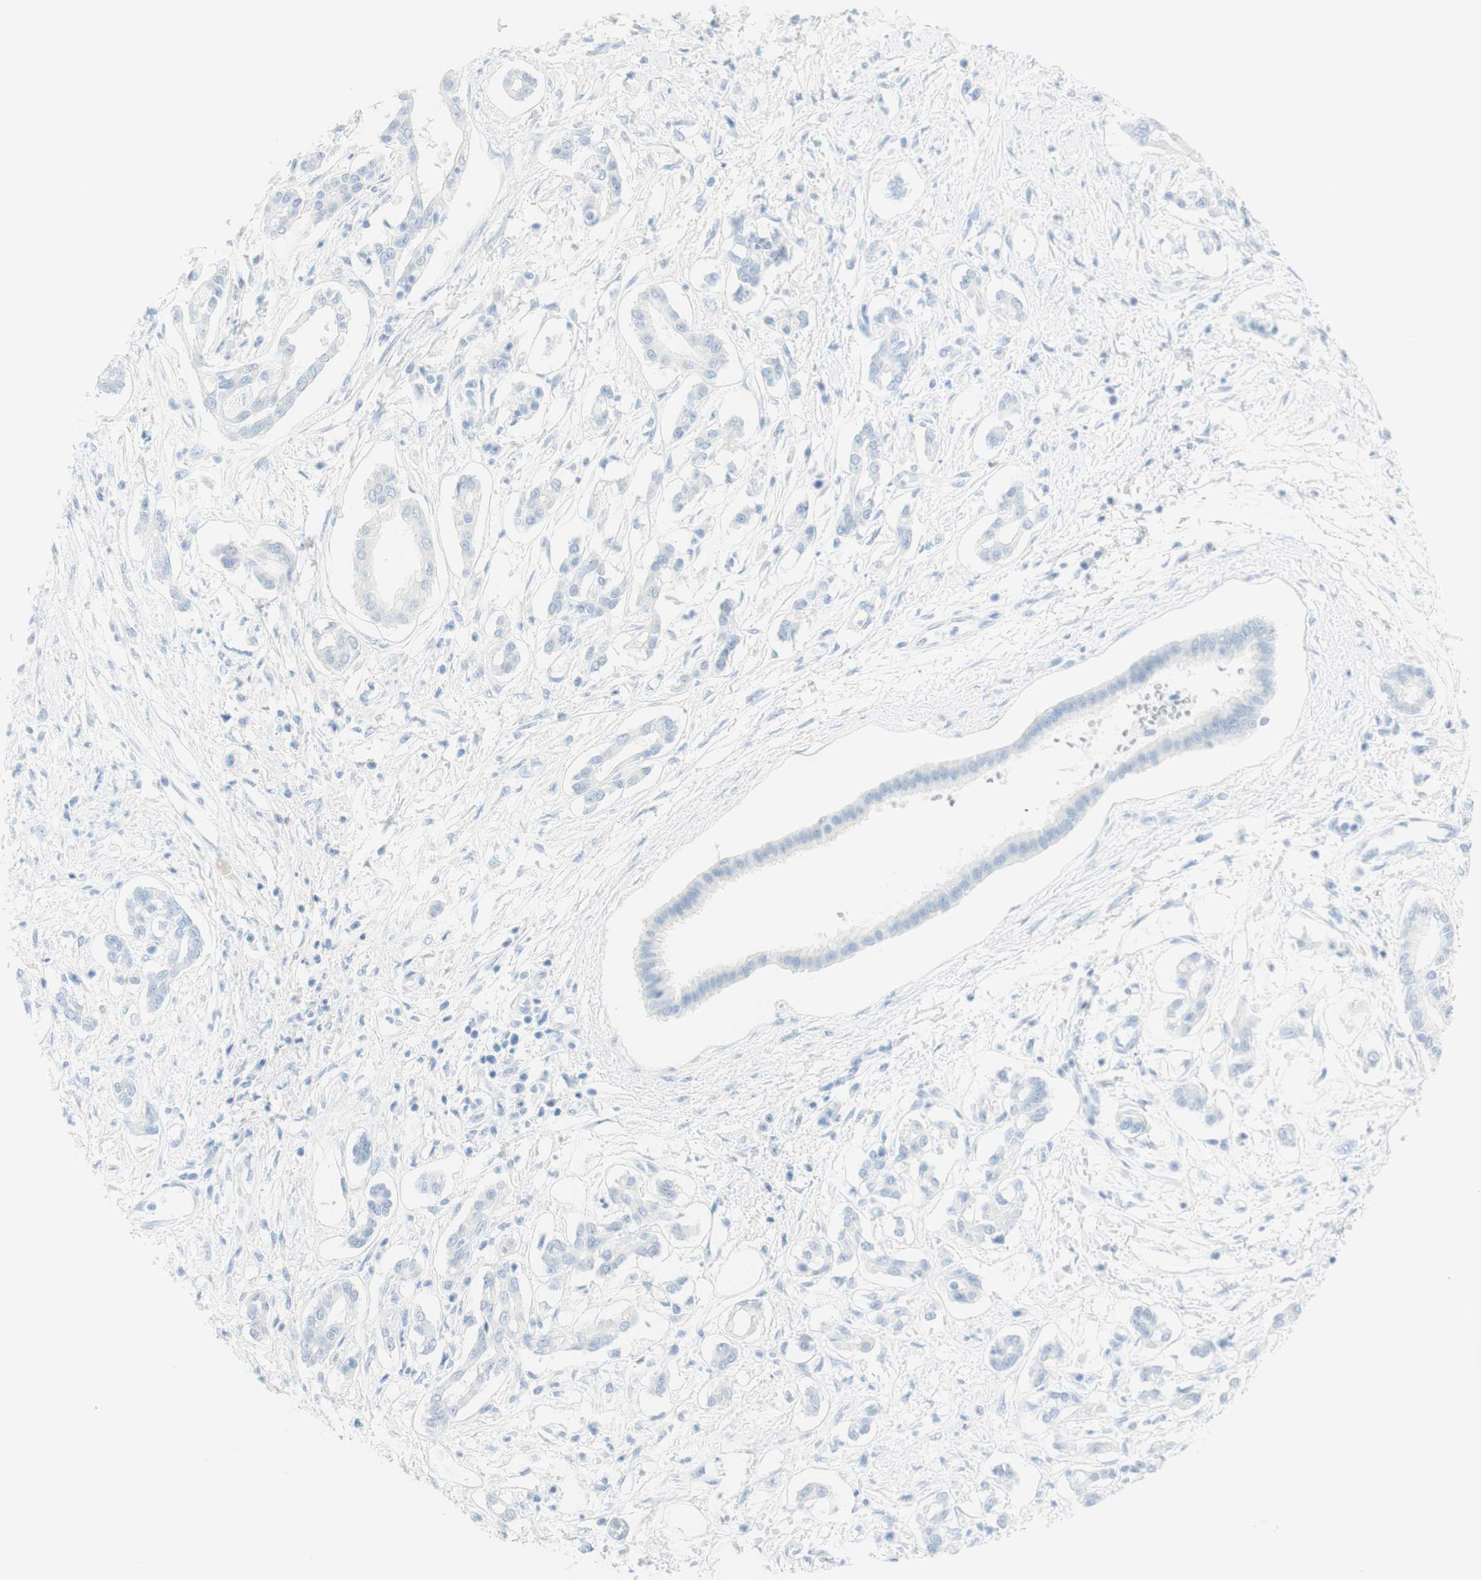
{"staining": {"intensity": "negative", "quantity": "none", "location": "none"}, "tissue": "pancreatic cancer", "cell_type": "Tumor cells", "image_type": "cancer", "snomed": [{"axis": "morphology", "description": "Adenocarcinoma, NOS"}, {"axis": "topography", "description": "Pancreas"}], "caption": "Tumor cells are negative for brown protein staining in pancreatic adenocarcinoma. Brightfield microscopy of immunohistochemistry (IHC) stained with DAB (3,3'-diaminobenzidine) (brown) and hematoxylin (blue), captured at high magnification.", "gene": "TPO", "patient": {"sex": "male", "age": 56}}